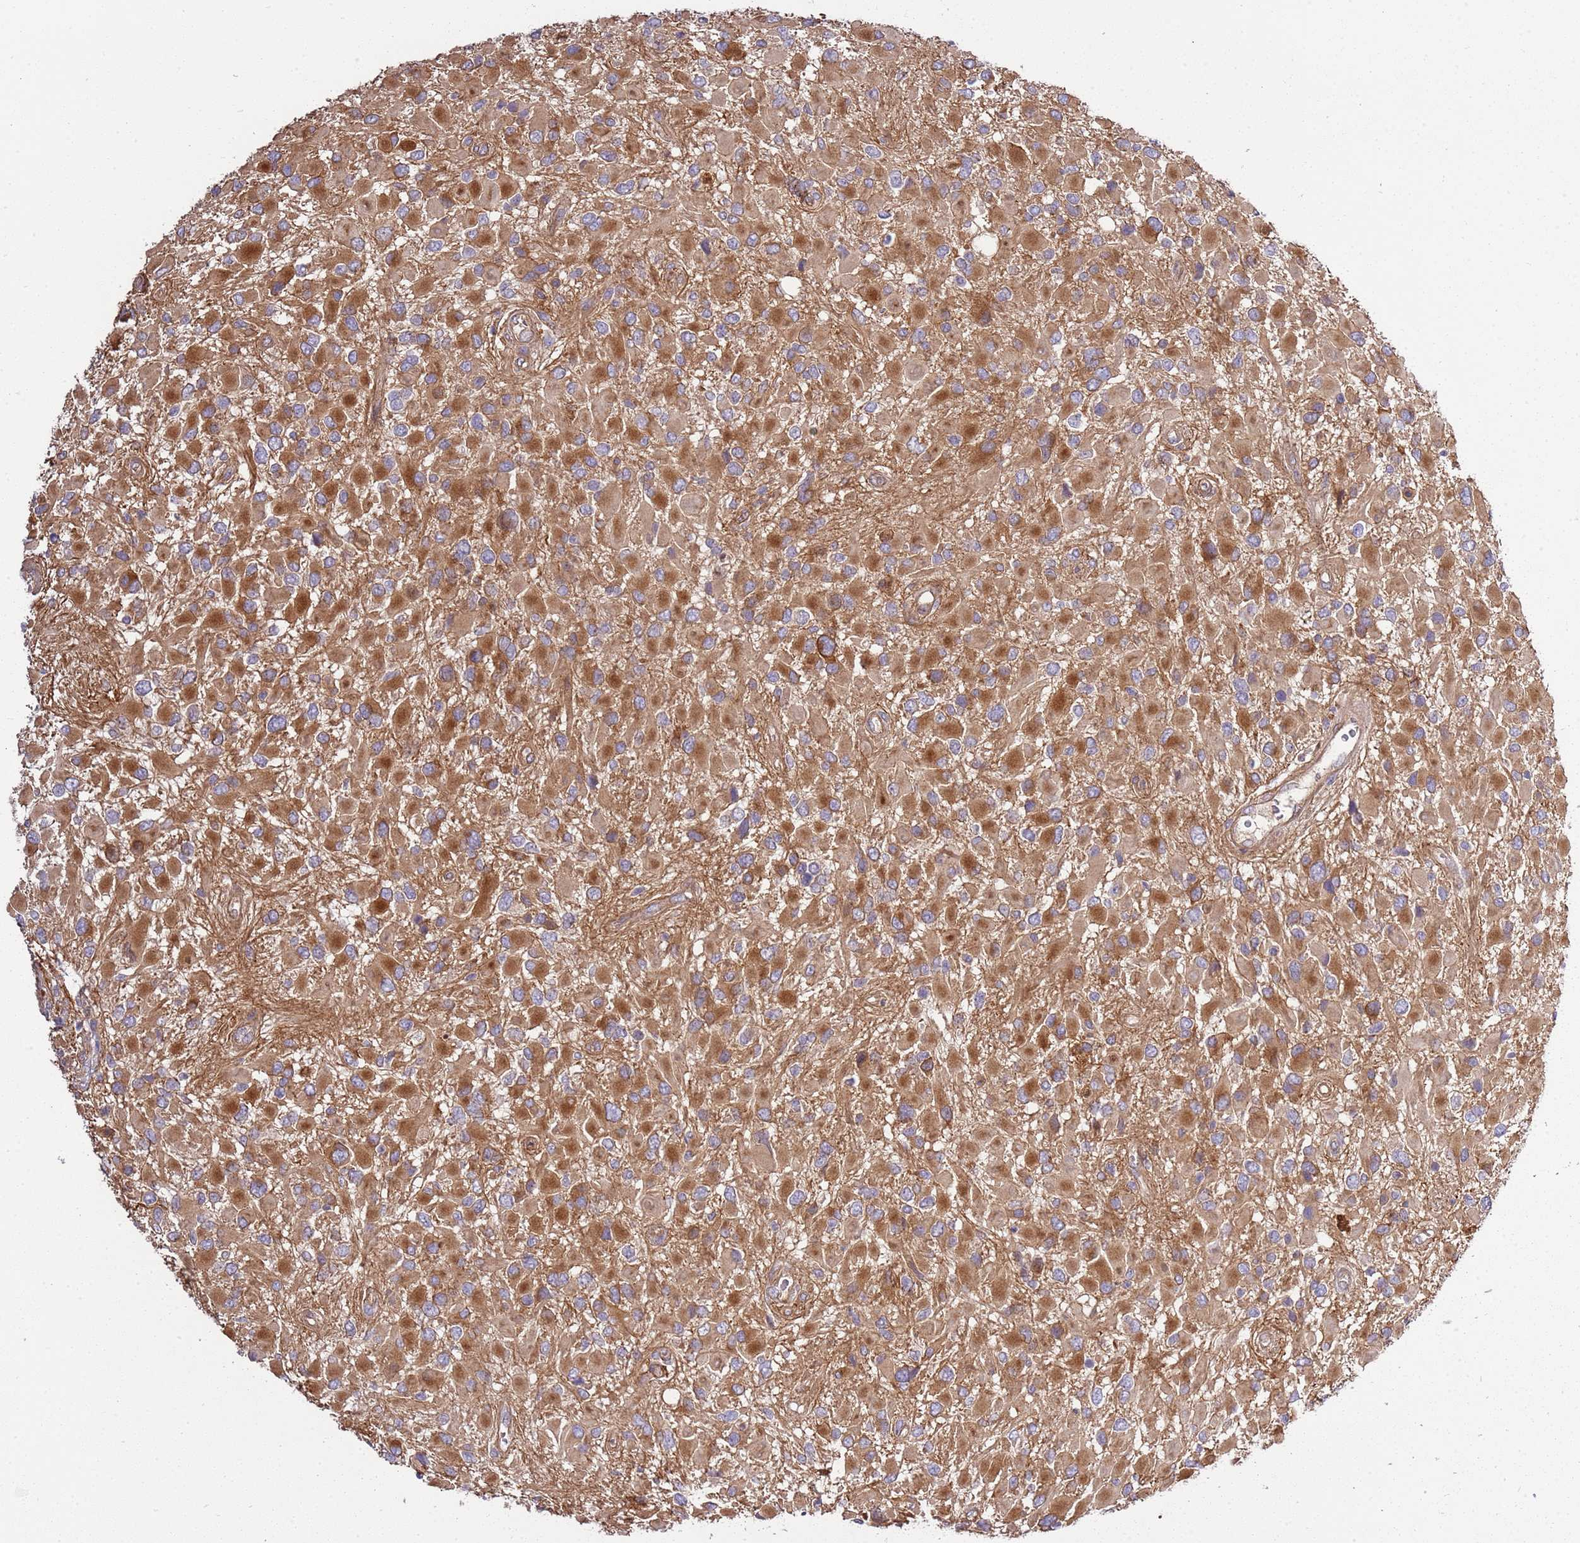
{"staining": {"intensity": "strong", "quantity": ">75%", "location": "cytoplasmic/membranous"}, "tissue": "glioma", "cell_type": "Tumor cells", "image_type": "cancer", "snomed": [{"axis": "morphology", "description": "Glioma, malignant, High grade"}, {"axis": "topography", "description": "Brain"}], "caption": "Human glioma stained with a brown dye shows strong cytoplasmic/membranous positive staining in approximately >75% of tumor cells.", "gene": "GNL1", "patient": {"sex": "male", "age": 53}}